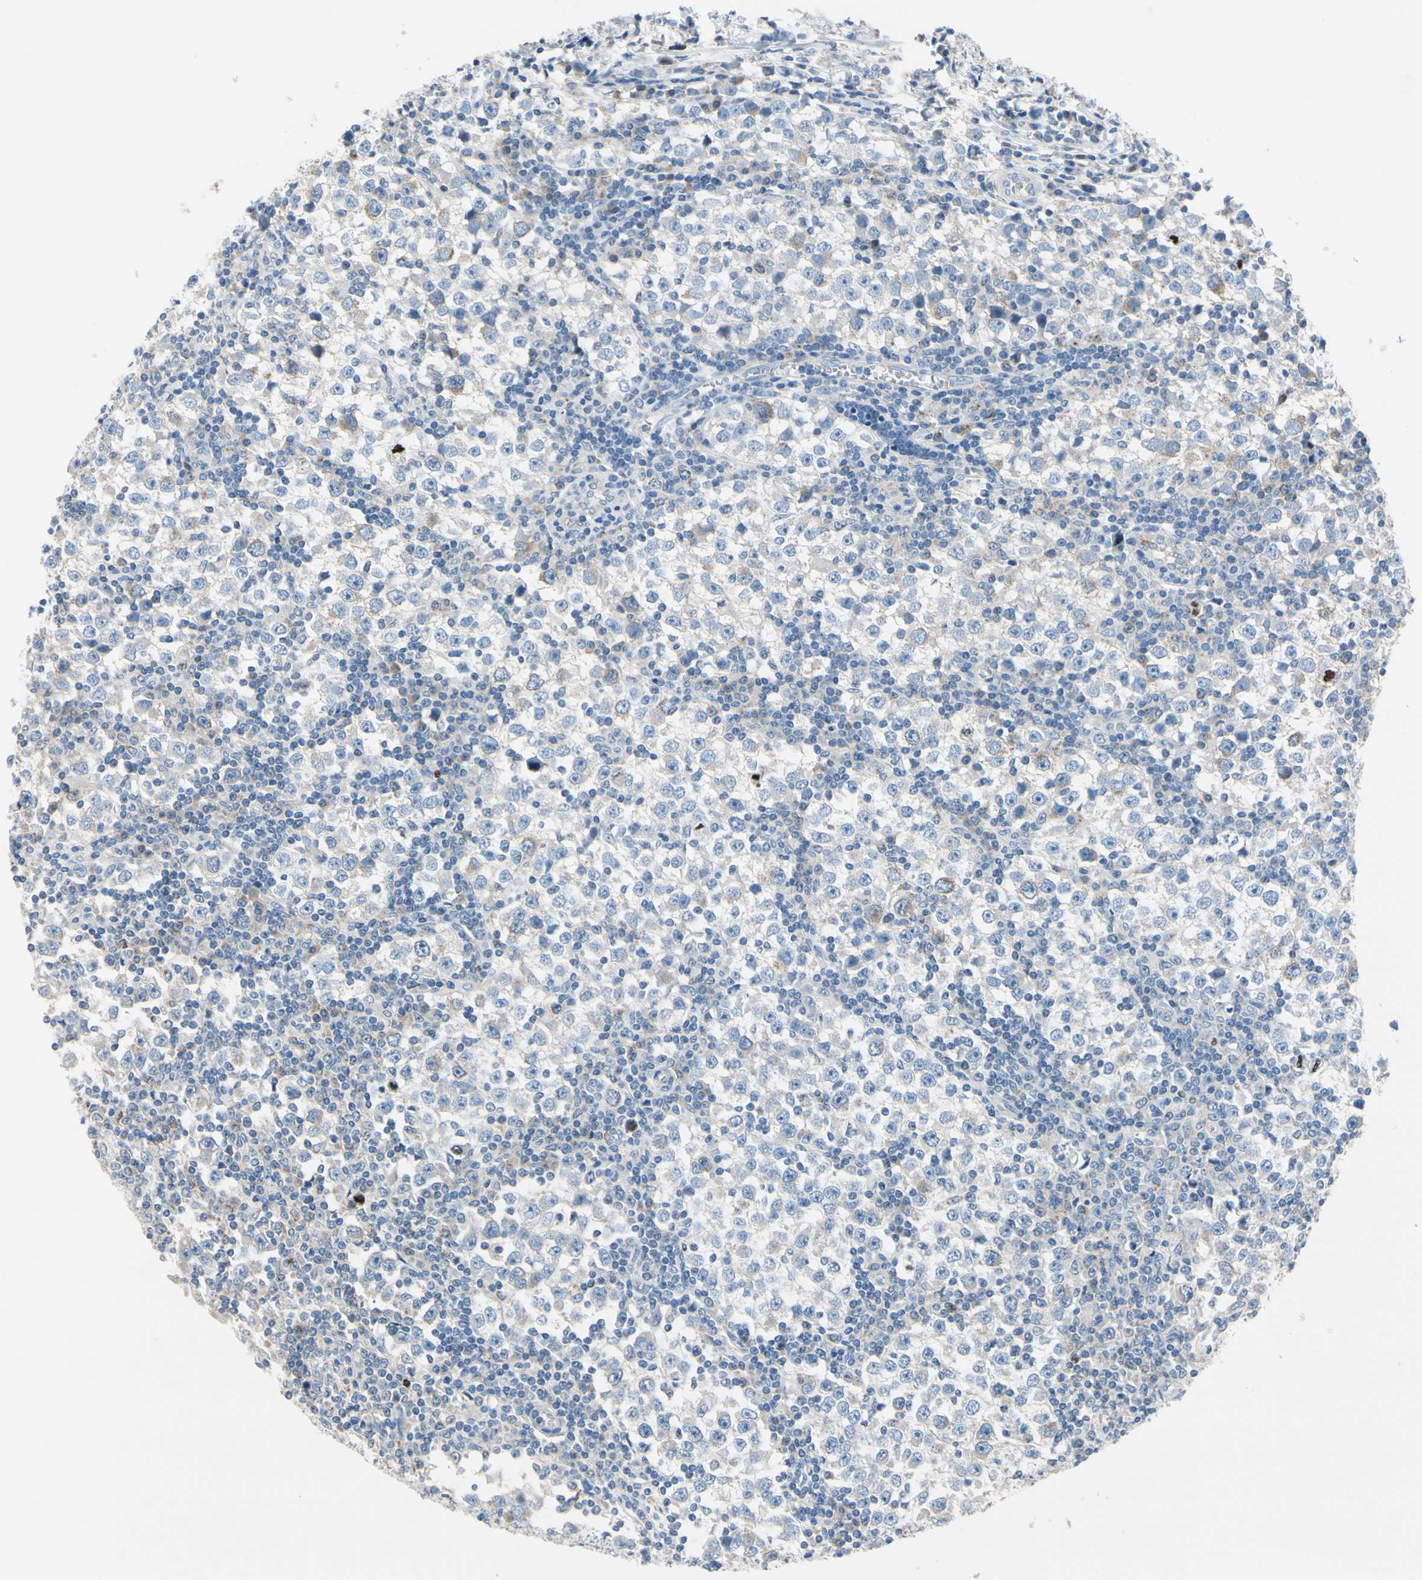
{"staining": {"intensity": "weak", "quantity": "<25%", "location": "cytoplasmic/membranous"}, "tissue": "testis cancer", "cell_type": "Tumor cells", "image_type": "cancer", "snomed": [{"axis": "morphology", "description": "Seminoma, NOS"}, {"axis": "topography", "description": "Testis"}], "caption": "Testis seminoma was stained to show a protein in brown. There is no significant staining in tumor cells.", "gene": "CKAP2", "patient": {"sex": "male", "age": 65}}